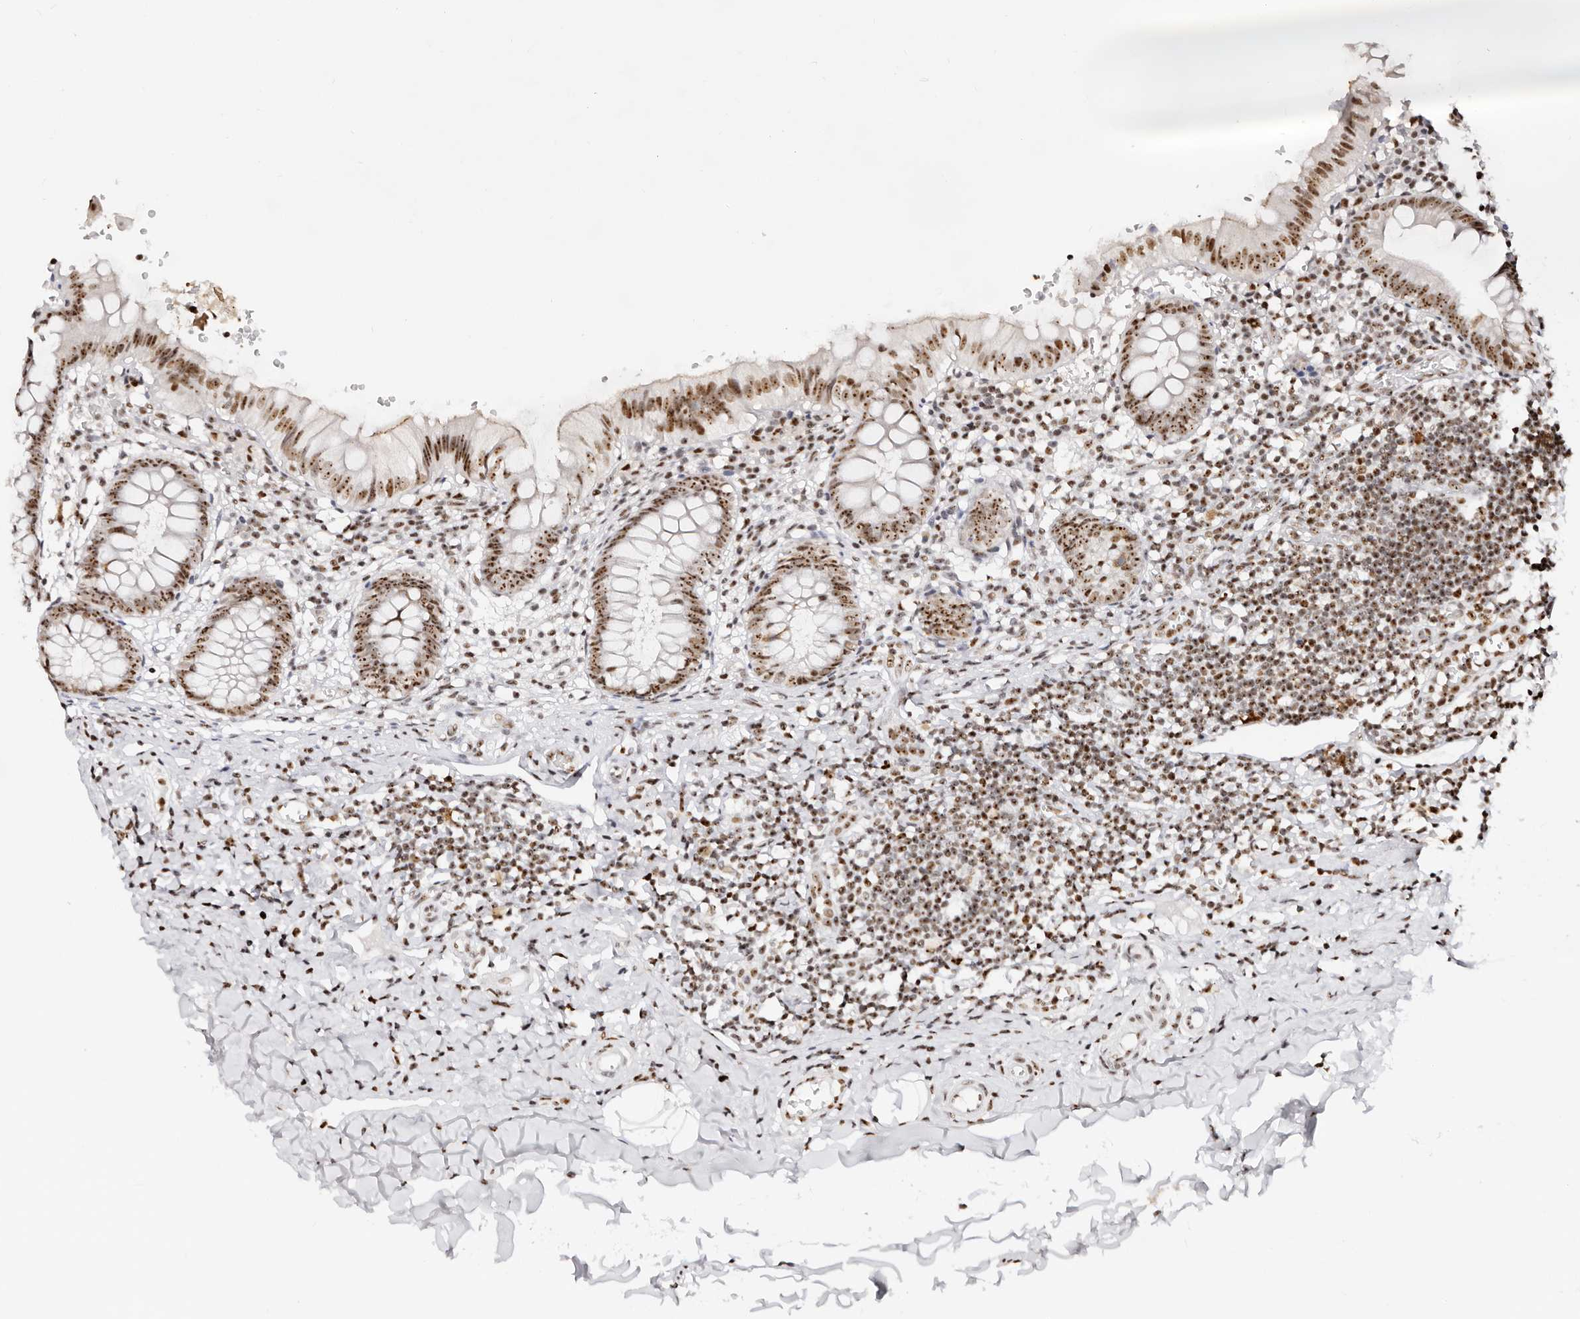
{"staining": {"intensity": "moderate", "quantity": "25%-75%", "location": "nuclear"}, "tissue": "appendix", "cell_type": "Glandular cells", "image_type": "normal", "snomed": [{"axis": "morphology", "description": "Normal tissue, NOS"}, {"axis": "topography", "description": "Appendix"}], "caption": "Appendix was stained to show a protein in brown. There is medium levels of moderate nuclear expression in about 25%-75% of glandular cells.", "gene": "IQGAP3", "patient": {"sex": "male", "age": 8}}